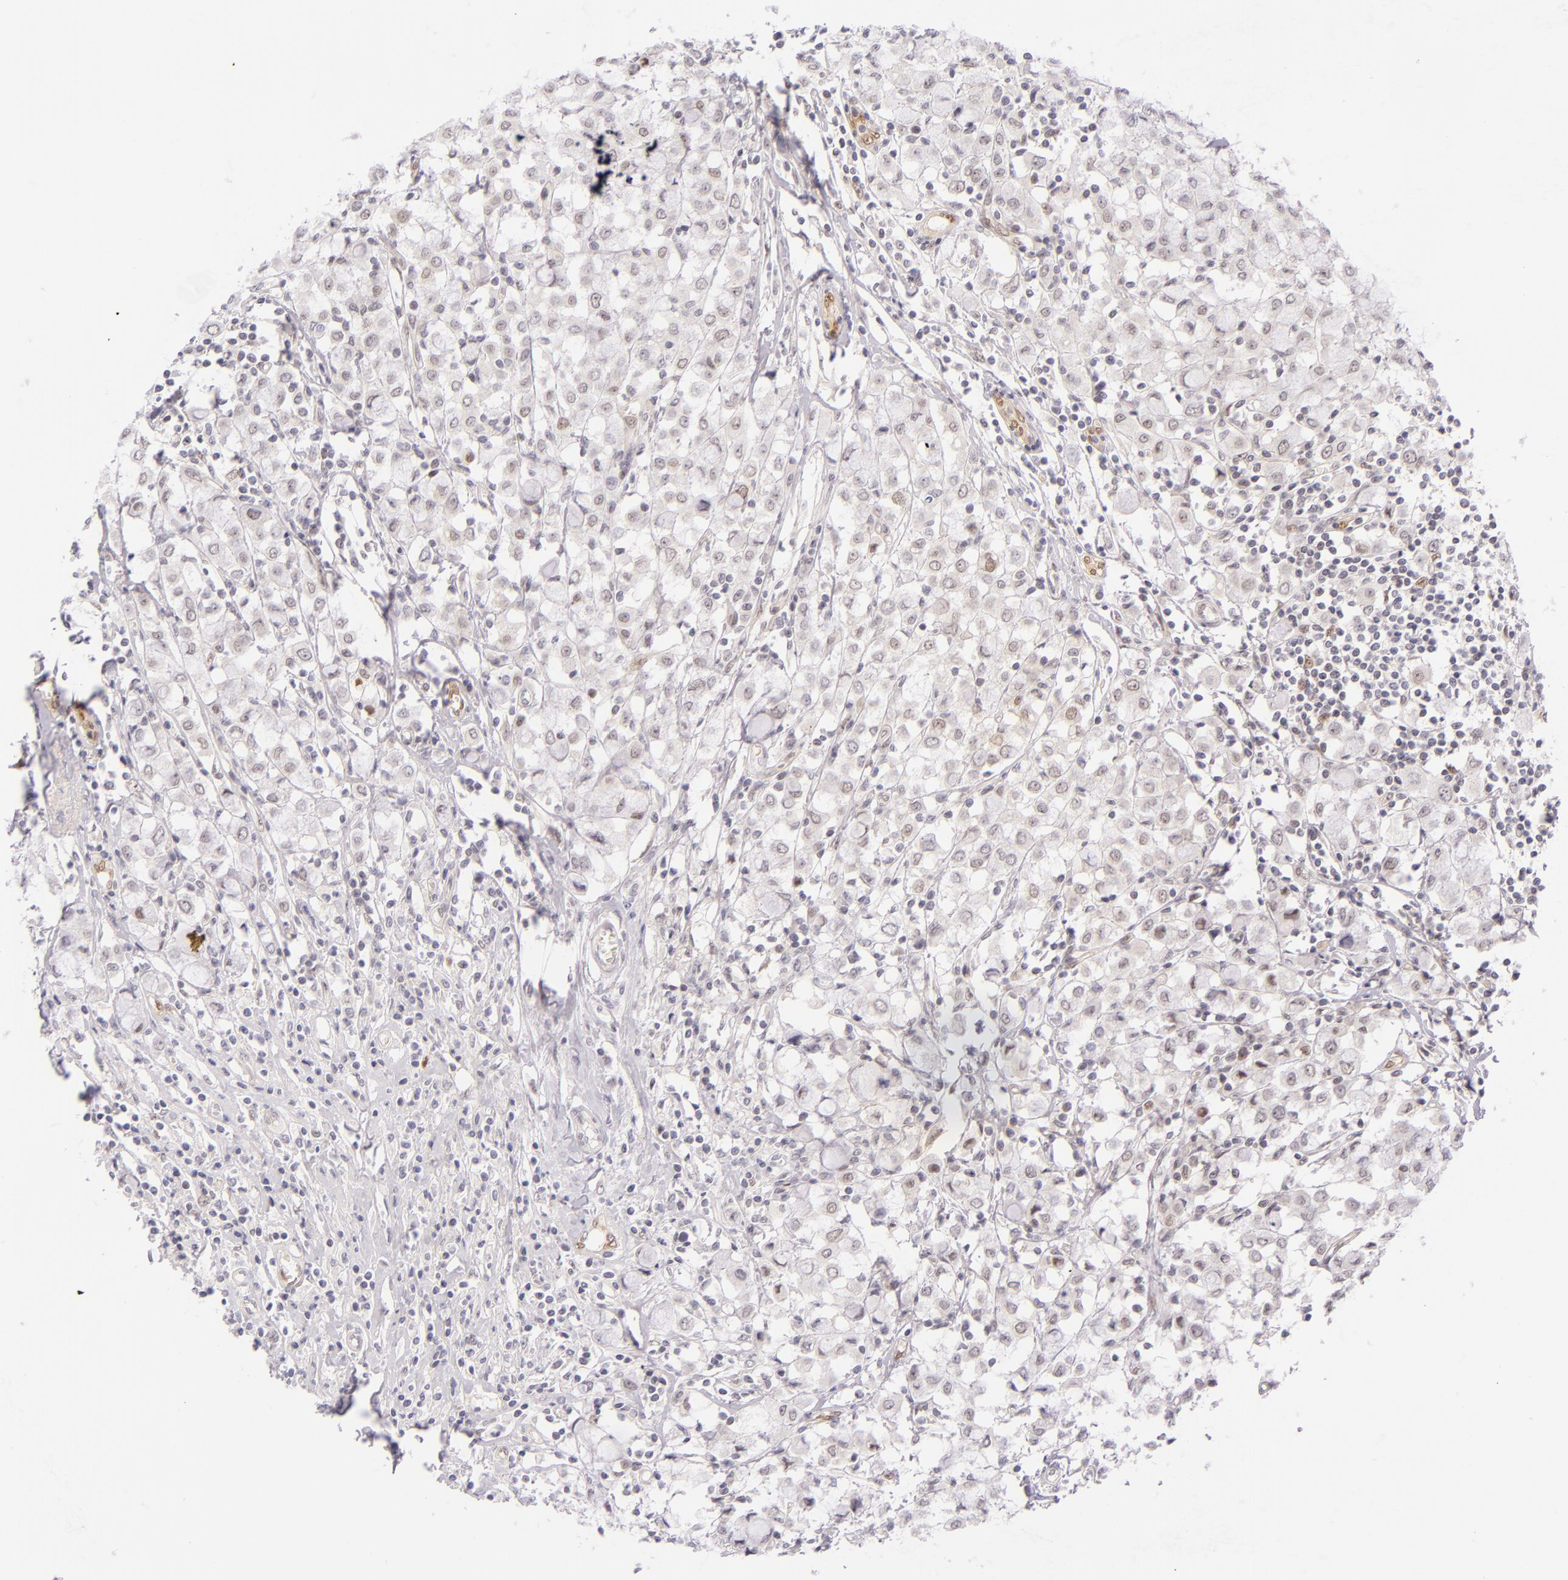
{"staining": {"intensity": "negative", "quantity": "none", "location": "none"}, "tissue": "breast cancer", "cell_type": "Tumor cells", "image_type": "cancer", "snomed": [{"axis": "morphology", "description": "Lobular carcinoma"}, {"axis": "topography", "description": "Breast"}], "caption": "IHC image of neoplastic tissue: human lobular carcinoma (breast) stained with DAB (3,3'-diaminobenzidine) exhibits no significant protein positivity in tumor cells.", "gene": "BCL3", "patient": {"sex": "female", "age": 85}}